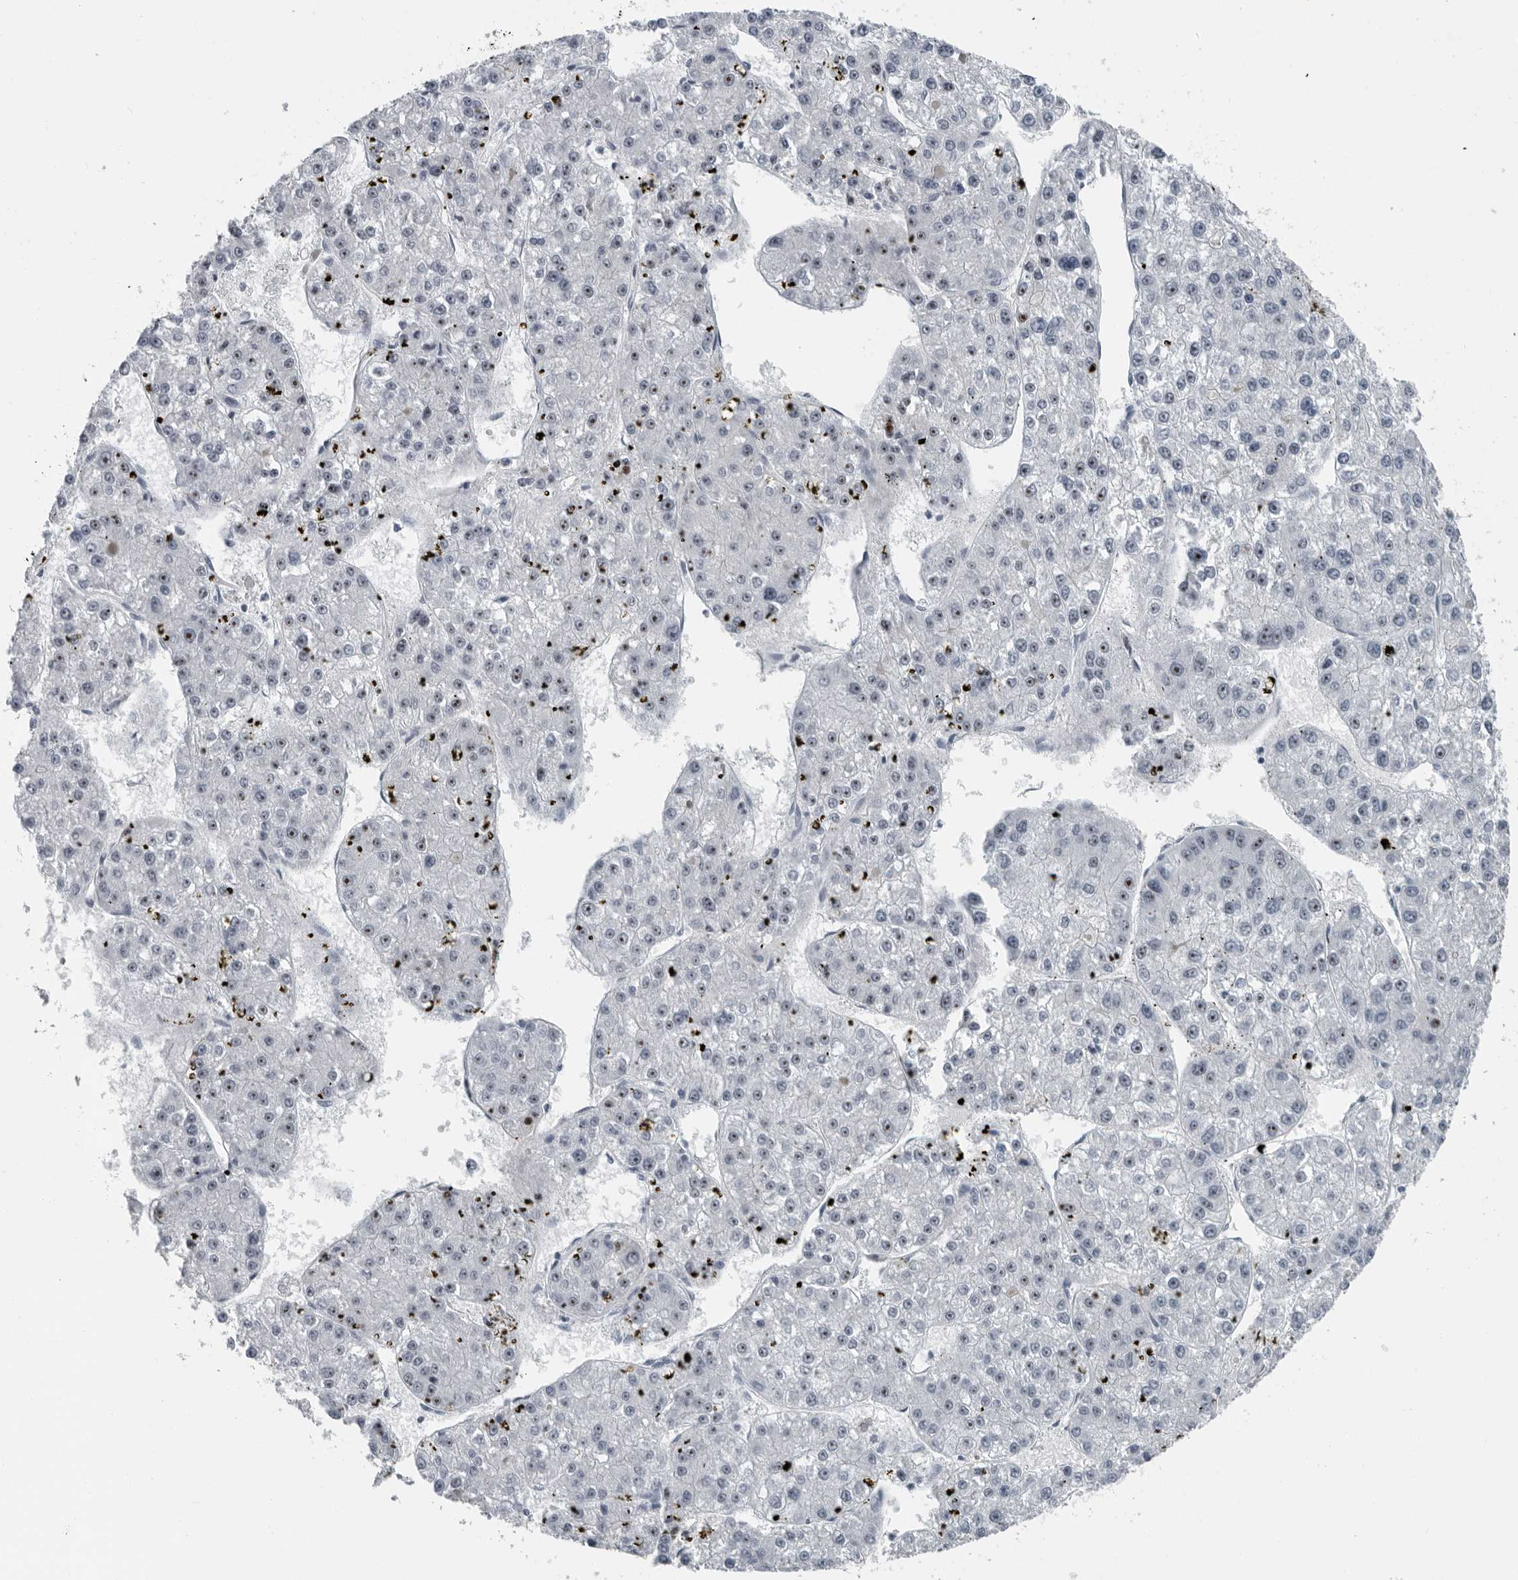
{"staining": {"intensity": "negative", "quantity": "none", "location": "none"}, "tissue": "liver cancer", "cell_type": "Tumor cells", "image_type": "cancer", "snomed": [{"axis": "morphology", "description": "Carcinoma, Hepatocellular, NOS"}, {"axis": "topography", "description": "Liver"}], "caption": "There is no significant positivity in tumor cells of hepatocellular carcinoma (liver). (DAB IHC, high magnification).", "gene": "PDCD11", "patient": {"sex": "female", "age": 73}}